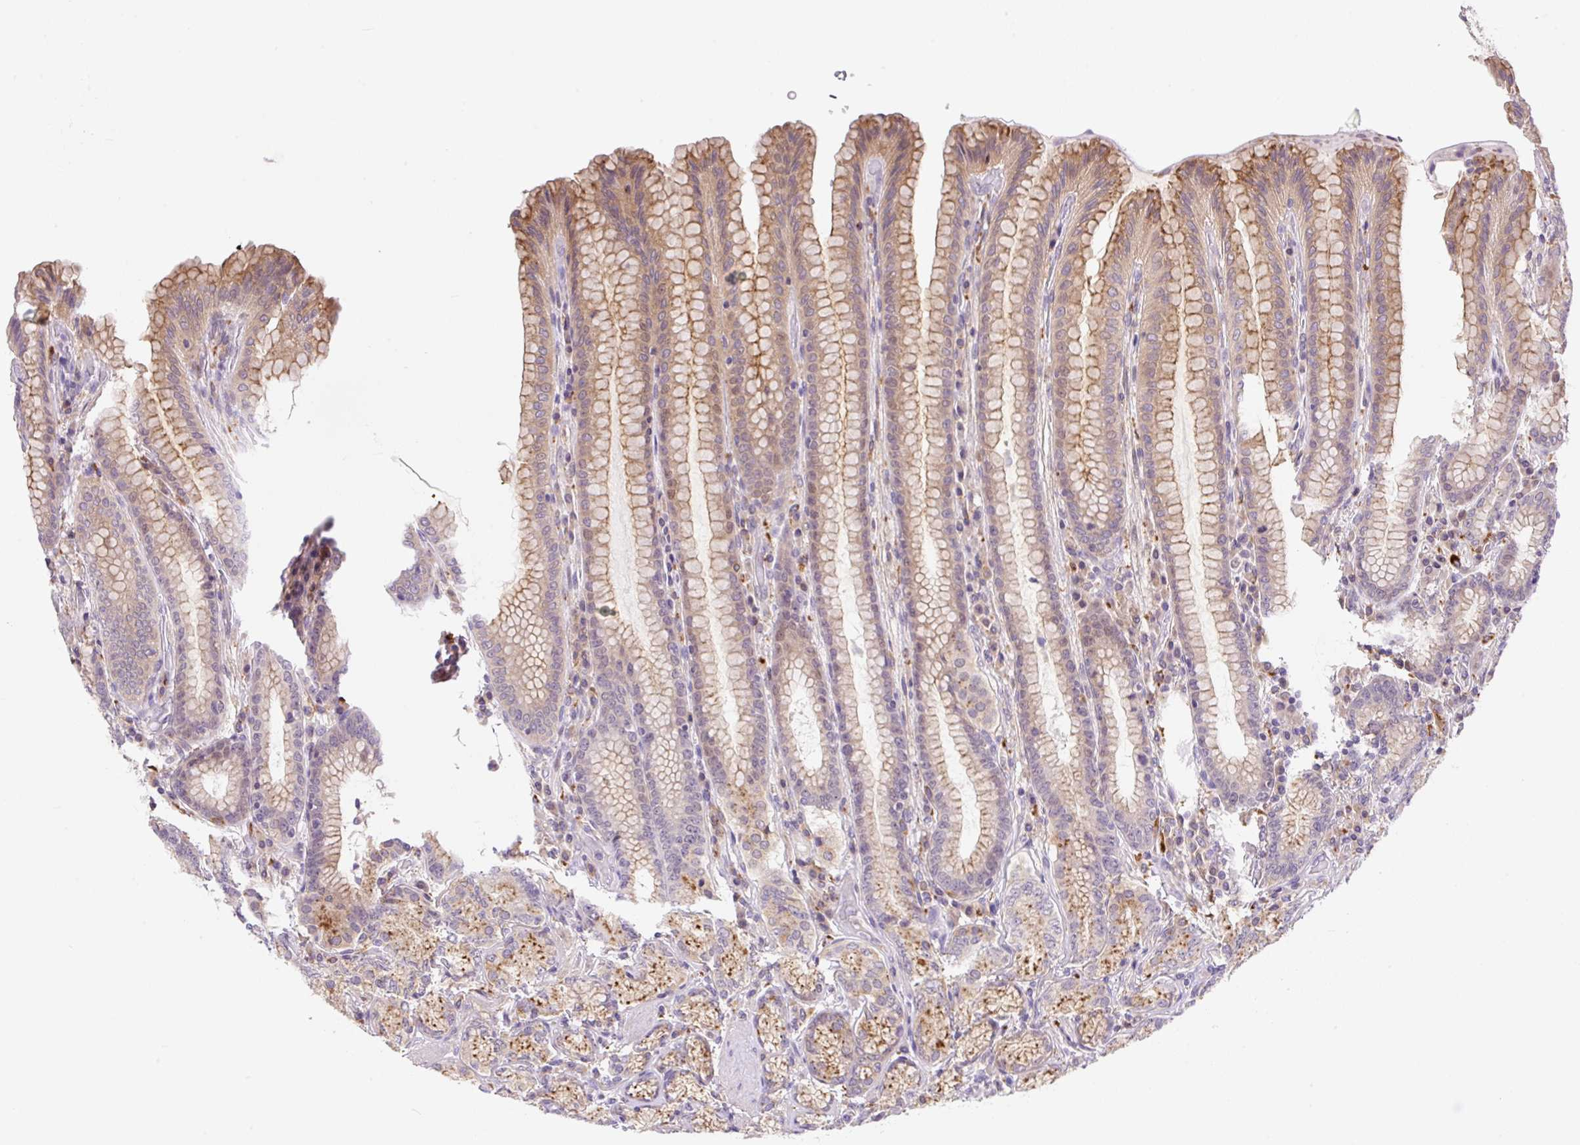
{"staining": {"intensity": "moderate", "quantity": "25%-75%", "location": "cytoplasmic/membranous"}, "tissue": "stomach", "cell_type": "Glandular cells", "image_type": "normal", "snomed": [{"axis": "morphology", "description": "Normal tissue, NOS"}, {"axis": "topography", "description": "Stomach, upper"}, {"axis": "topography", "description": "Stomach, lower"}], "caption": "The histopathology image demonstrates staining of normal stomach, revealing moderate cytoplasmic/membranous protein expression (brown color) within glandular cells.", "gene": "CEBPZOS", "patient": {"sex": "female", "age": 76}}